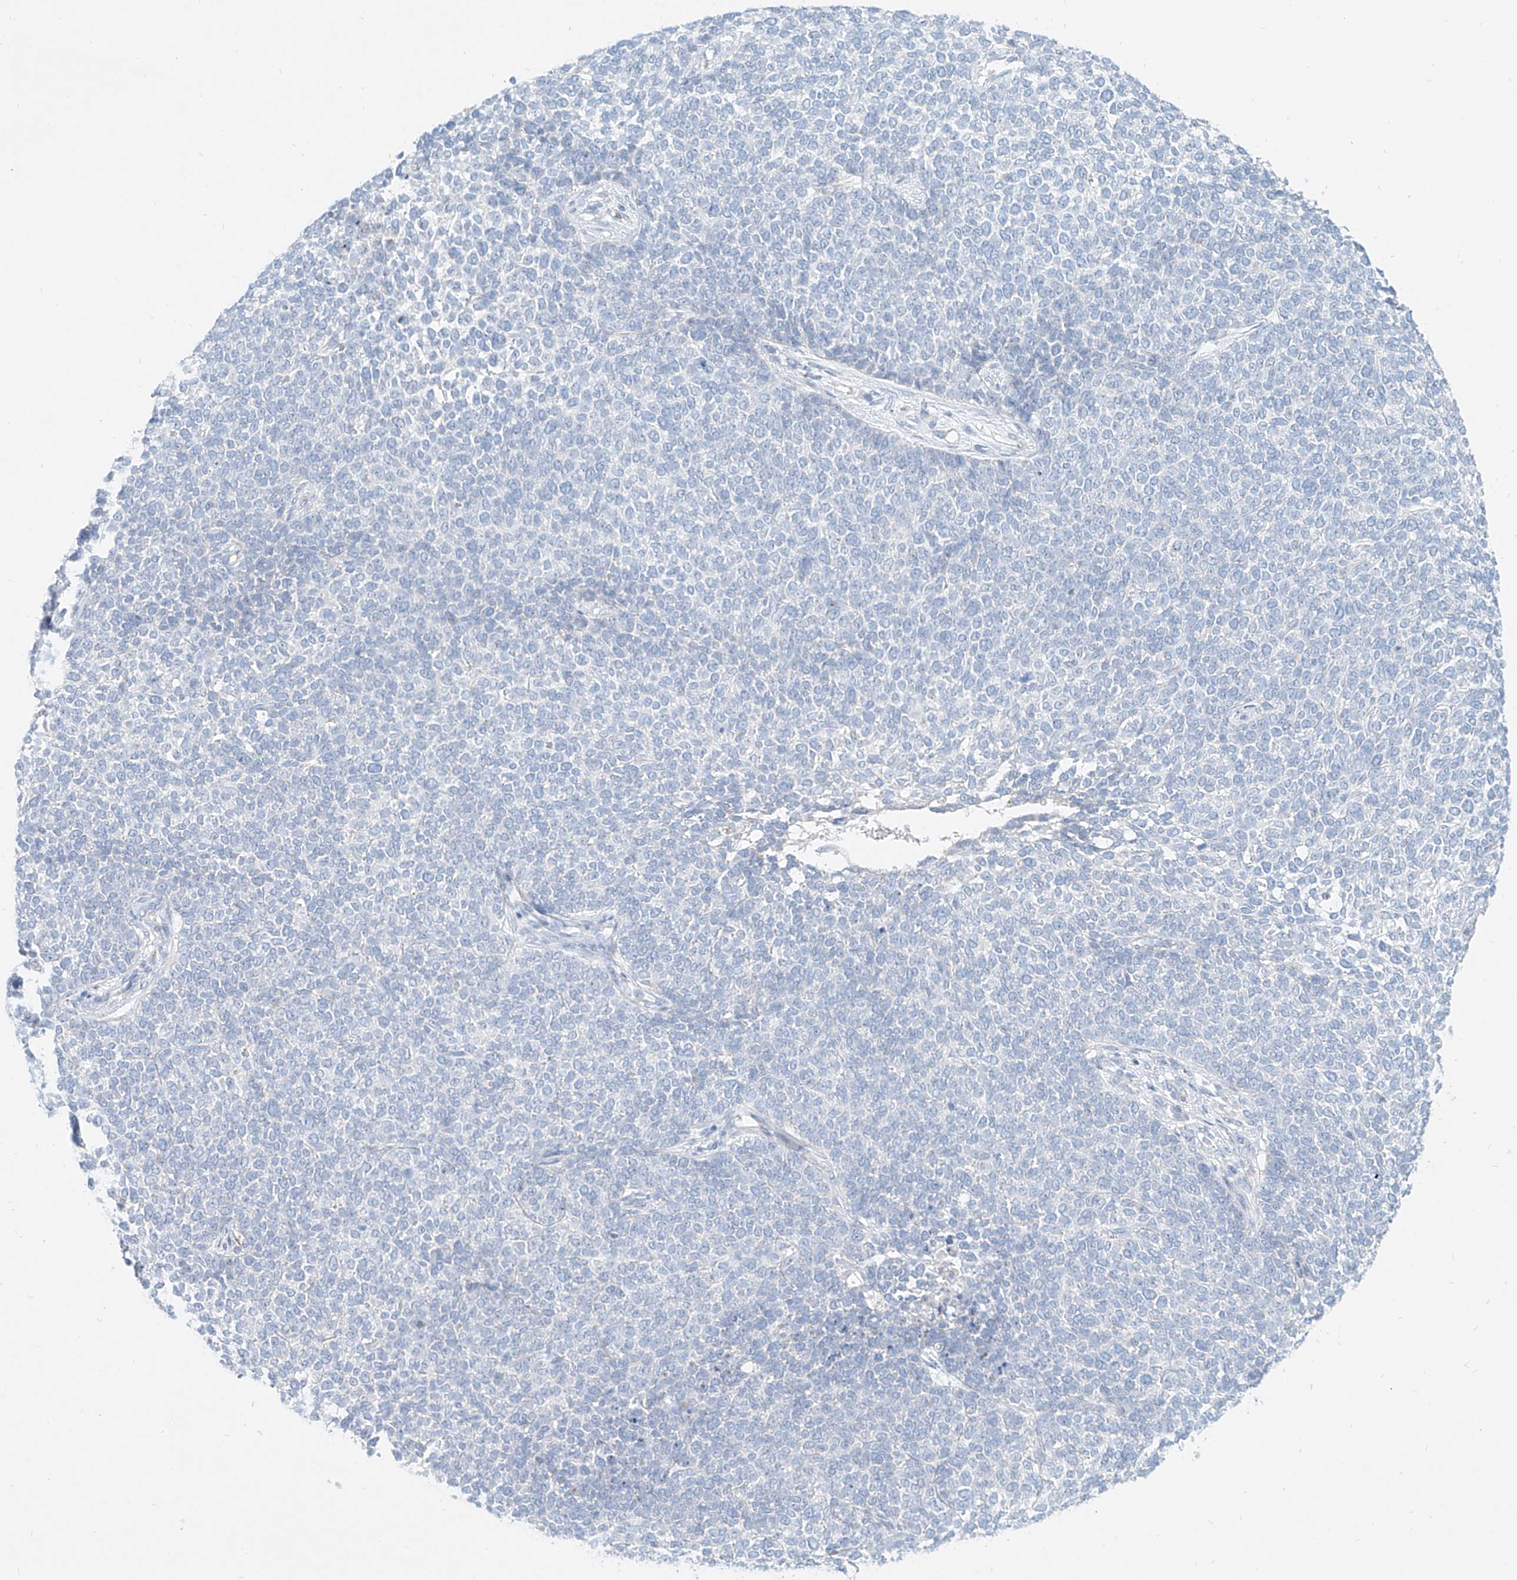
{"staining": {"intensity": "negative", "quantity": "none", "location": "none"}, "tissue": "skin cancer", "cell_type": "Tumor cells", "image_type": "cancer", "snomed": [{"axis": "morphology", "description": "Basal cell carcinoma"}, {"axis": "topography", "description": "Skin"}], "caption": "High magnification brightfield microscopy of basal cell carcinoma (skin) stained with DAB (3,3'-diaminobenzidine) (brown) and counterstained with hematoxylin (blue): tumor cells show no significant staining.", "gene": "AJM1", "patient": {"sex": "female", "age": 84}}